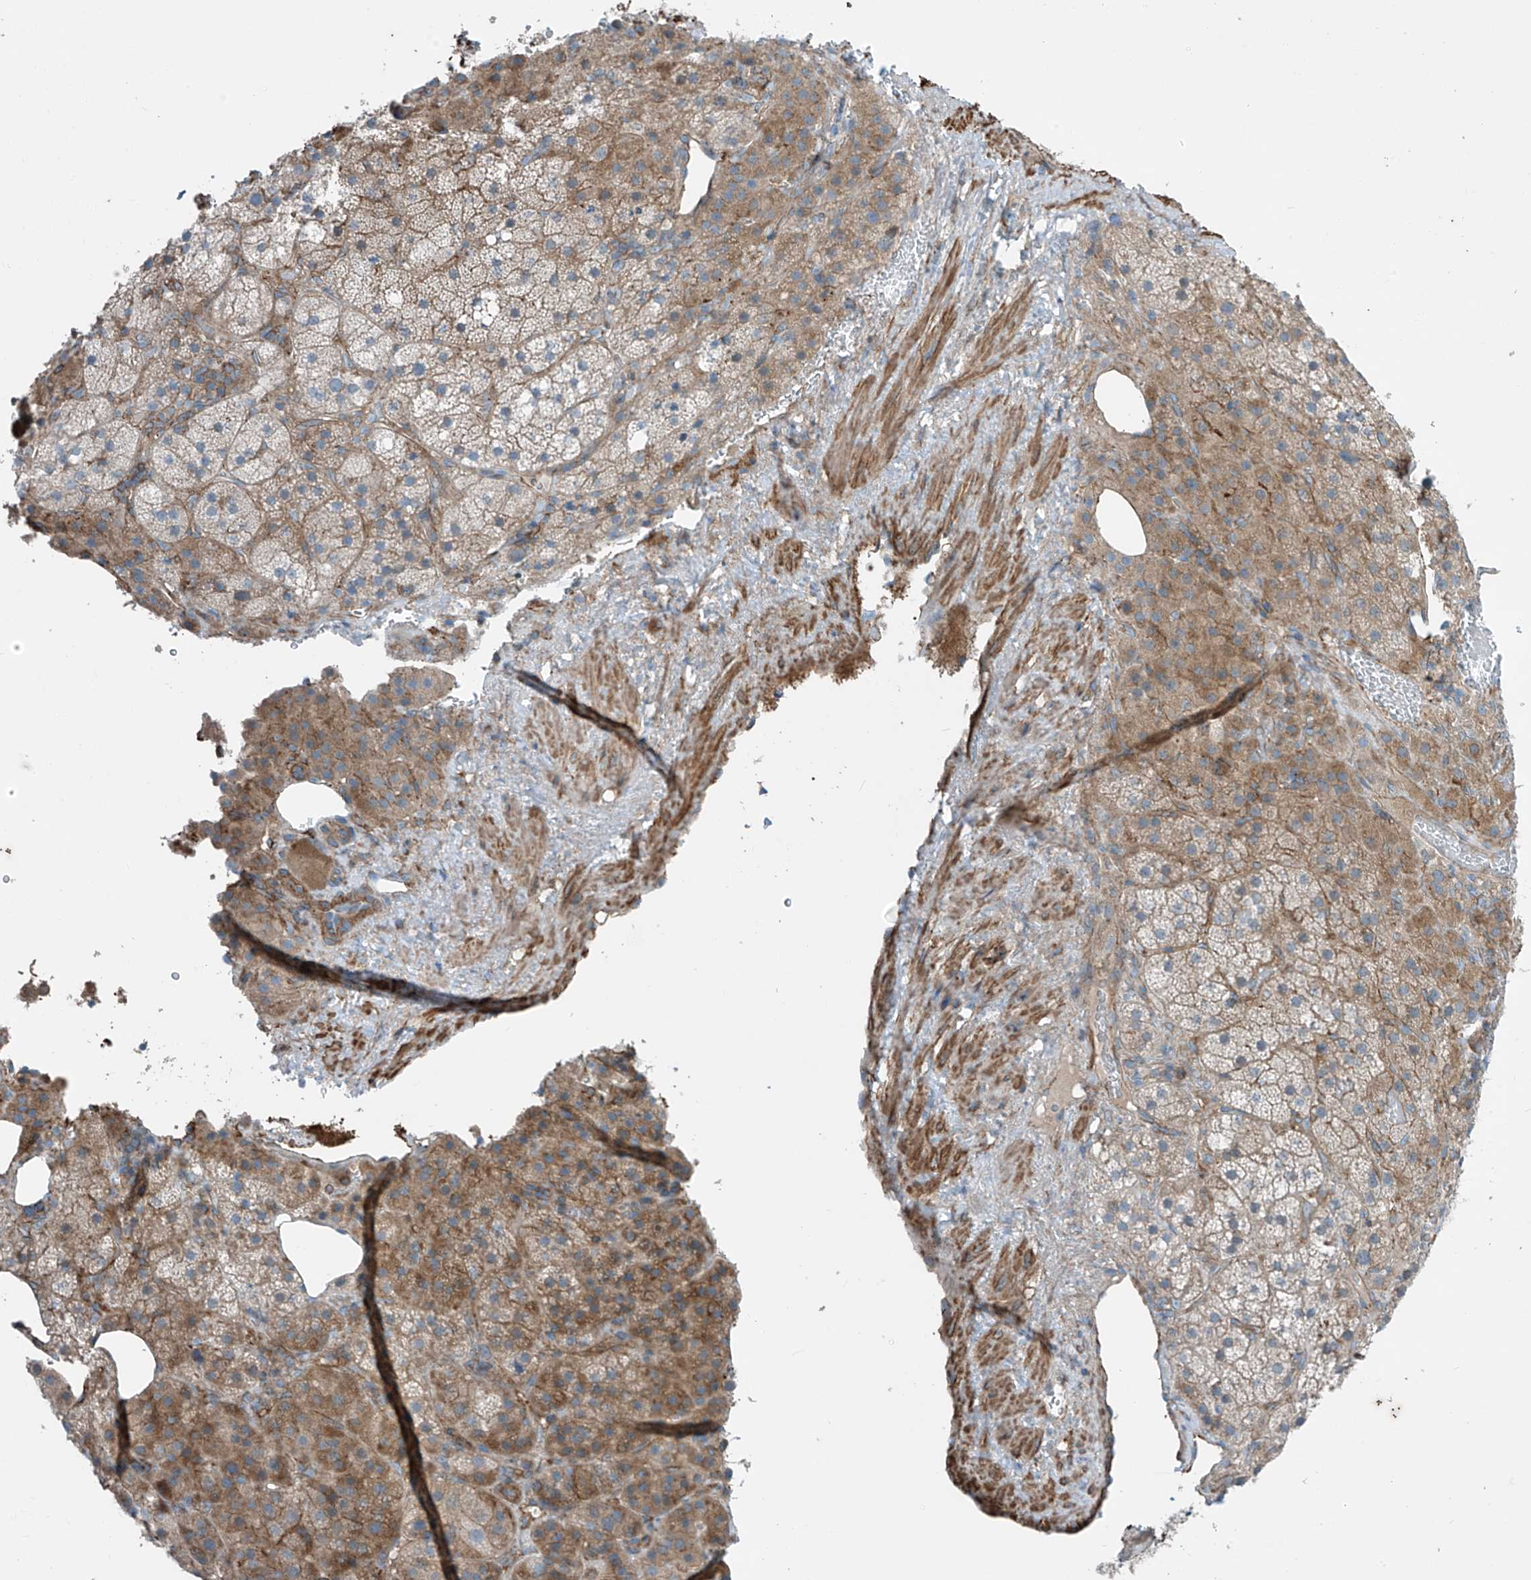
{"staining": {"intensity": "moderate", "quantity": ">75%", "location": "cytoplasmic/membranous"}, "tissue": "adrenal gland", "cell_type": "Glandular cells", "image_type": "normal", "snomed": [{"axis": "morphology", "description": "Normal tissue, NOS"}, {"axis": "topography", "description": "Adrenal gland"}], "caption": "An image showing moderate cytoplasmic/membranous positivity in about >75% of glandular cells in unremarkable adrenal gland, as visualized by brown immunohistochemical staining.", "gene": "SLC1A5", "patient": {"sex": "female", "age": 59}}